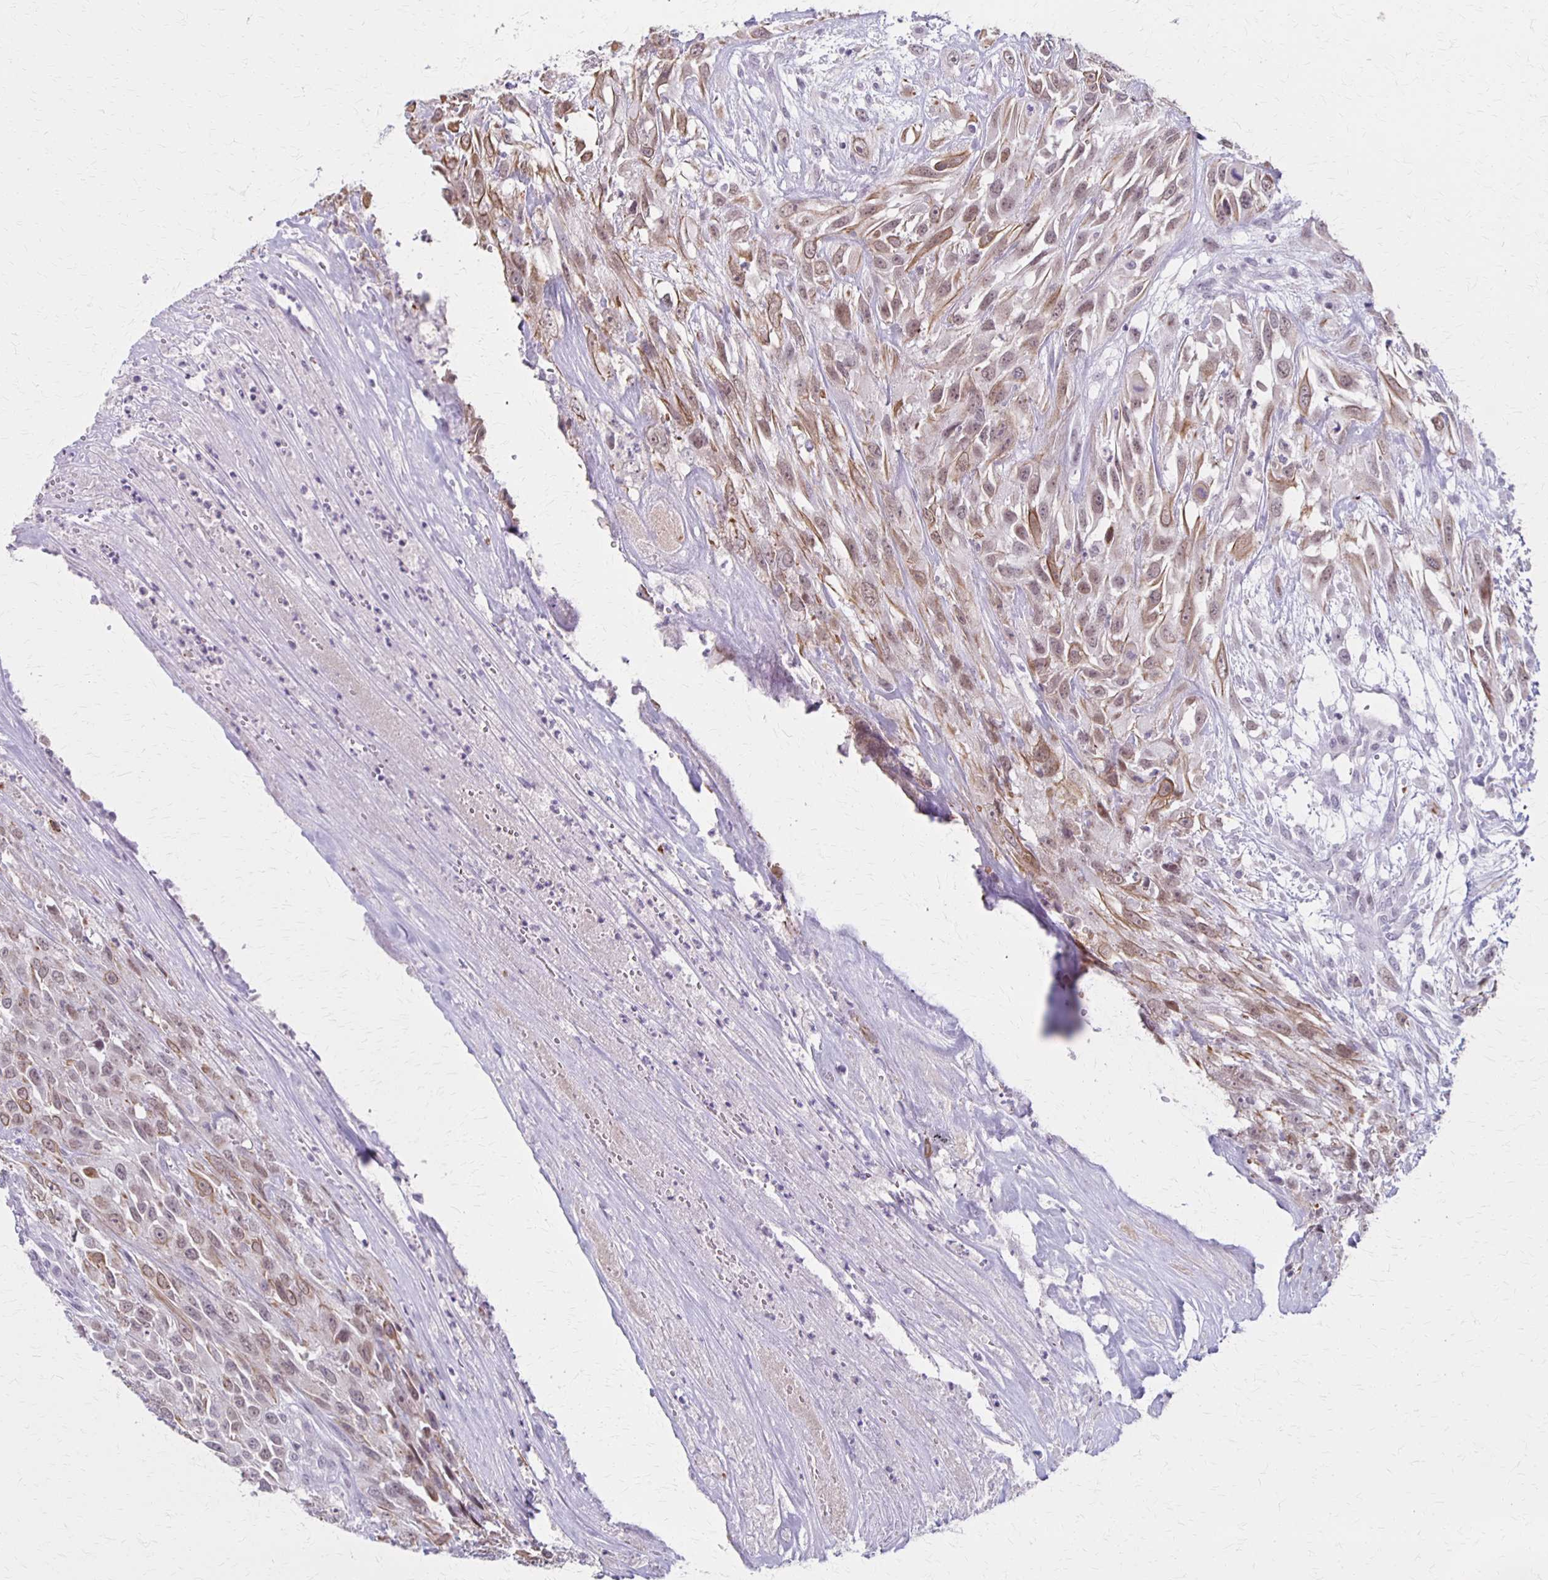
{"staining": {"intensity": "weak", "quantity": "25%-75%", "location": "cytoplasmic/membranous,nuclear"}, "tissue": "urothelial cancer", "cell_type": "Tumor cells", "image_type": "cancer", "snomed": [{"axis": "morphology", "description": "Urothelial carcinoma, High grade"}, {"axis": "topography", "description": "Urinary bladder"}], "caption": "About 25%-75% of tumor cells in urothelial cancer reveal weak cytoplasmic/membranous and nuclear protein staining as visualized by brown immunohistochemical staining.", "gene": "SLC35E2B", "patient": {"sex": "male", "age": 67}}